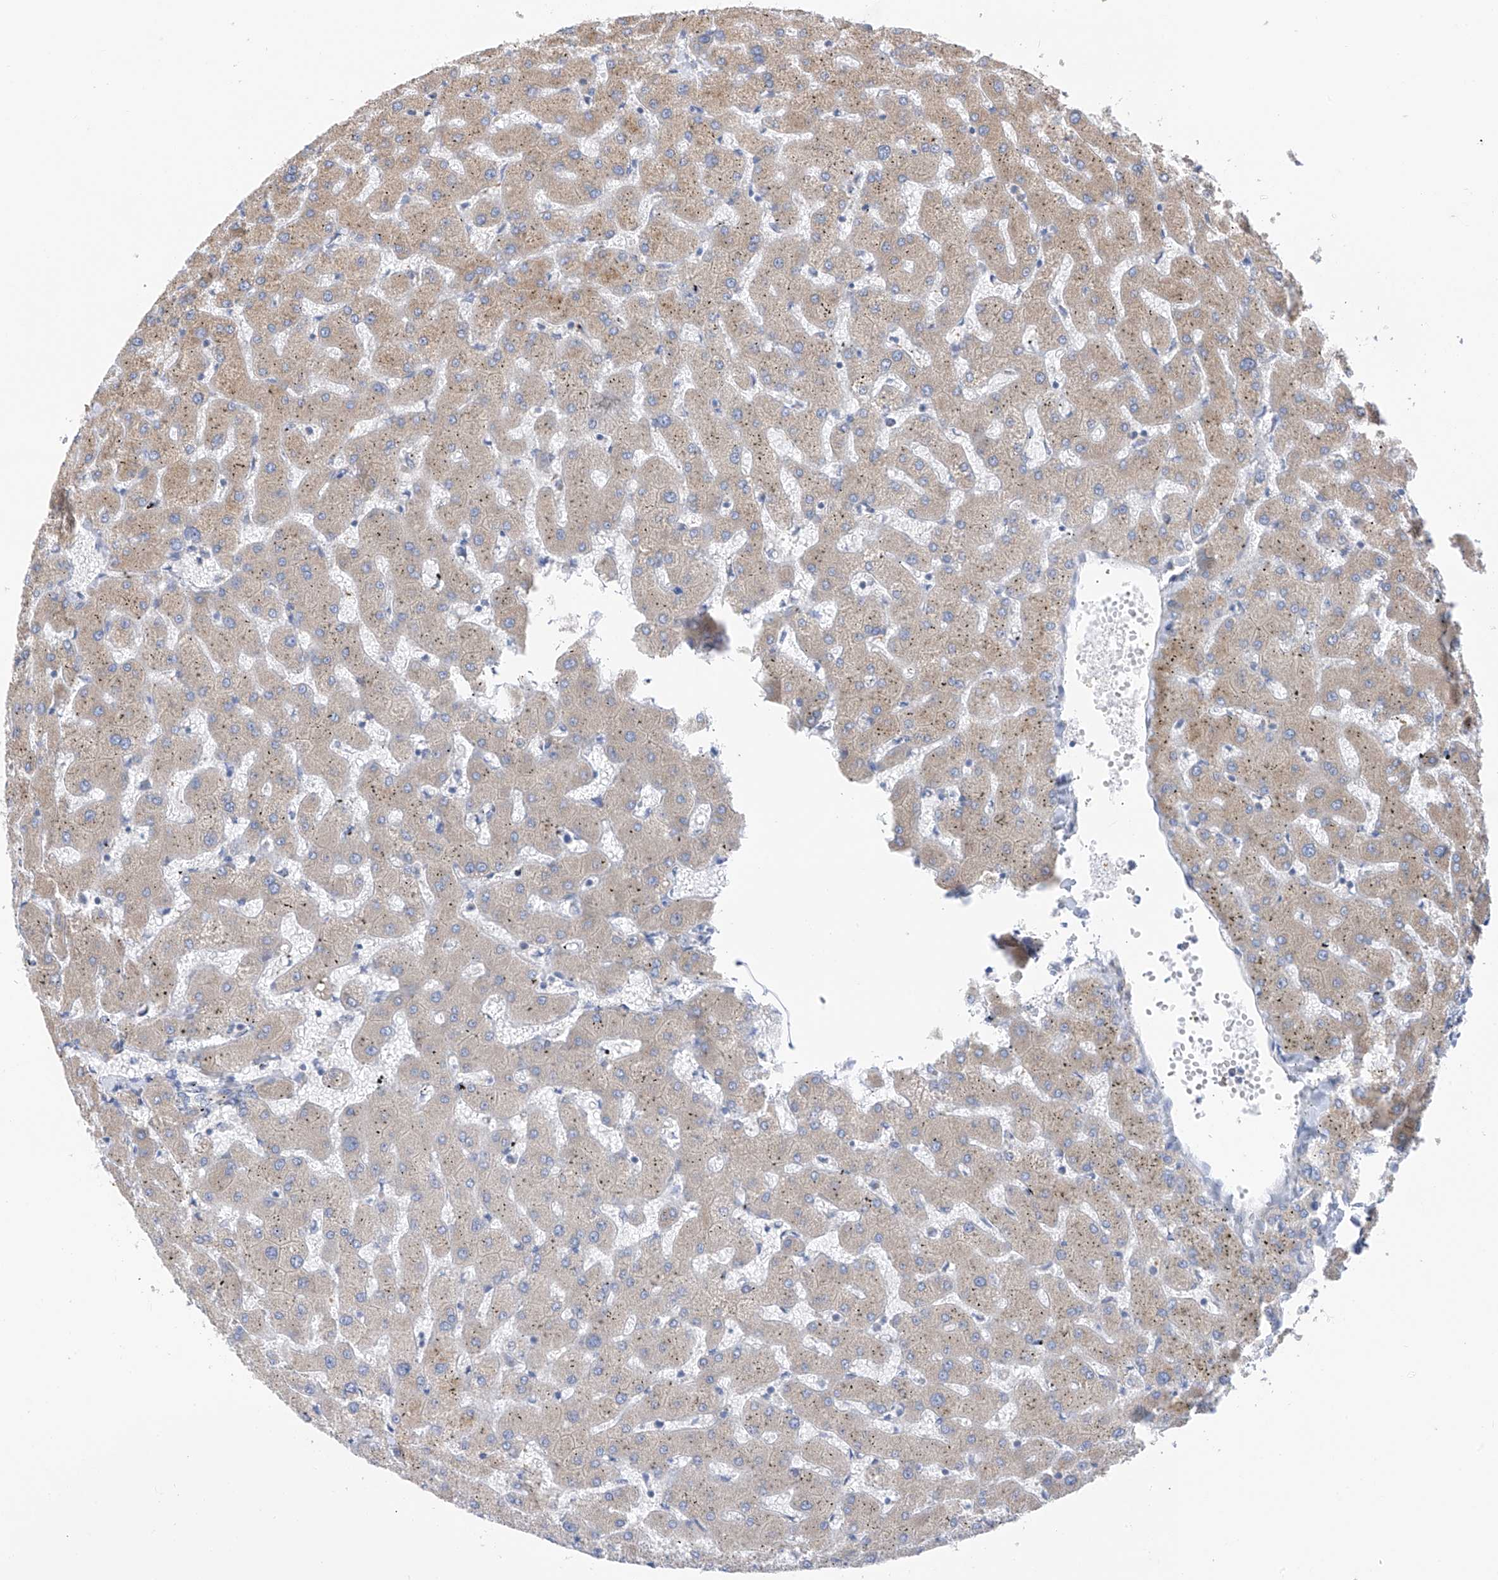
{"staining": {"intensity": "negative", "quantity": "none", "location": "none"}, "tissue": "liver", "cell_type": "Cholangiocytes", "image_type": "normal", "snomed": [{"axis": "morphology", "description": "Normal tissue, NOS"}, {"axis": "topography", "description": "Liver"}], "caption": "High magnification brightfield microscopy of normal liver stained with DAB (3,3'-diaminobenzidine) (brown) and counterstained with hematoxylin (blue): cholangiocytes show no significant staining.", "gene": "REC8", "patient": {"sex": "female", "age": 63}}